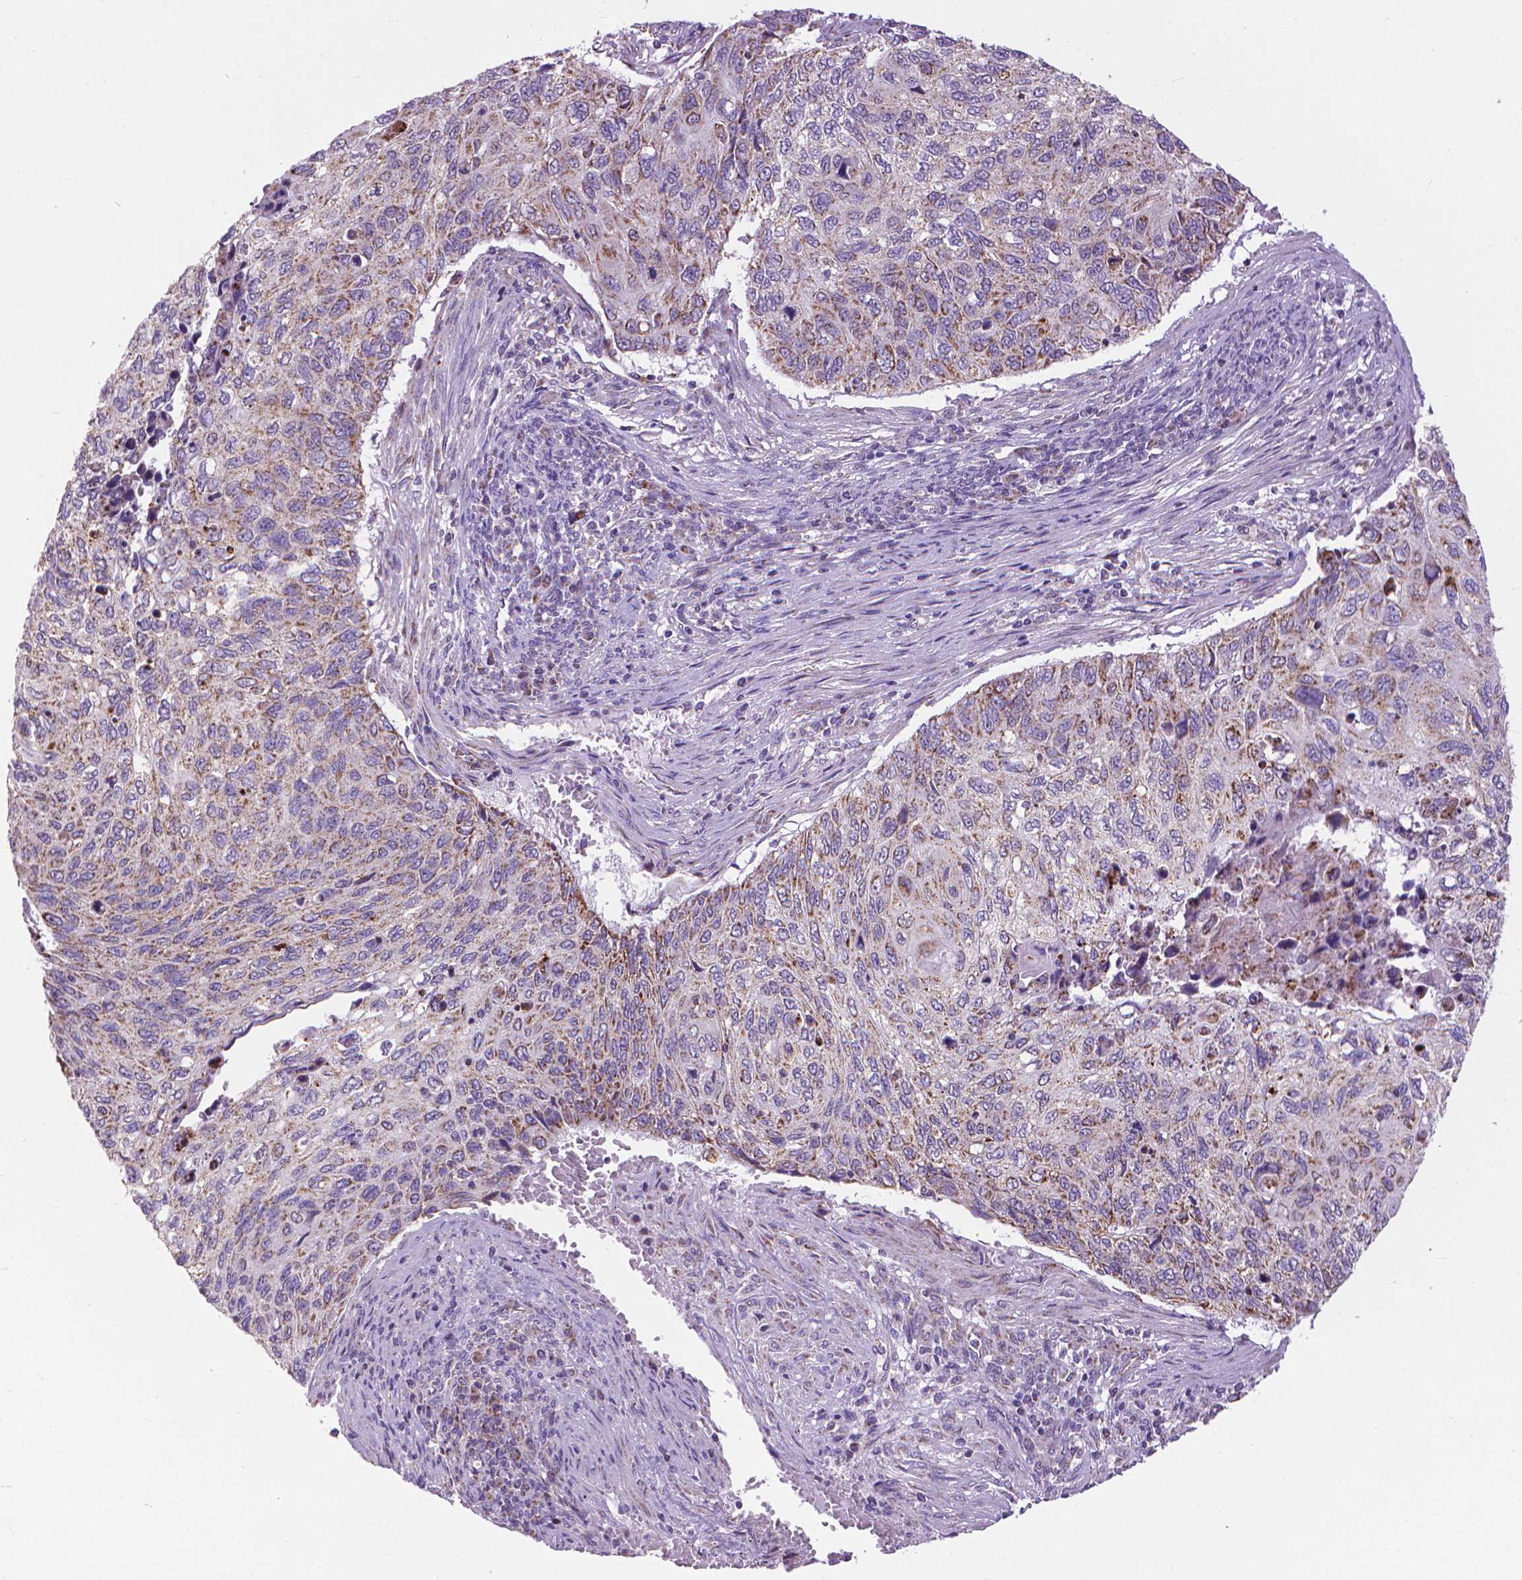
{"staining": {"intensity": "moderate", "quantity": "25%-75%", "location": "cytoplasmic/membranous"}, "tissue": "cervical cancer", "cell_type": "Tumor cells", "image_type": "cancer", "snomed": [{"axis": "morphology", "description": "Squamous cell carcinoma, NOS"}, {"axis": "topography", "description": "Cervix"}], "caption": "Immunohistochemistry (IHC) photomicrograph of squamous cell carcinoma (cervical) stained for a protein (brown), which shows medium levels of moderate cytoplasmic/membranous expression in about 25%-75% of tumor cells.", "gene": "VDAC1", "patient": {"sex": "female", "age": 70}}